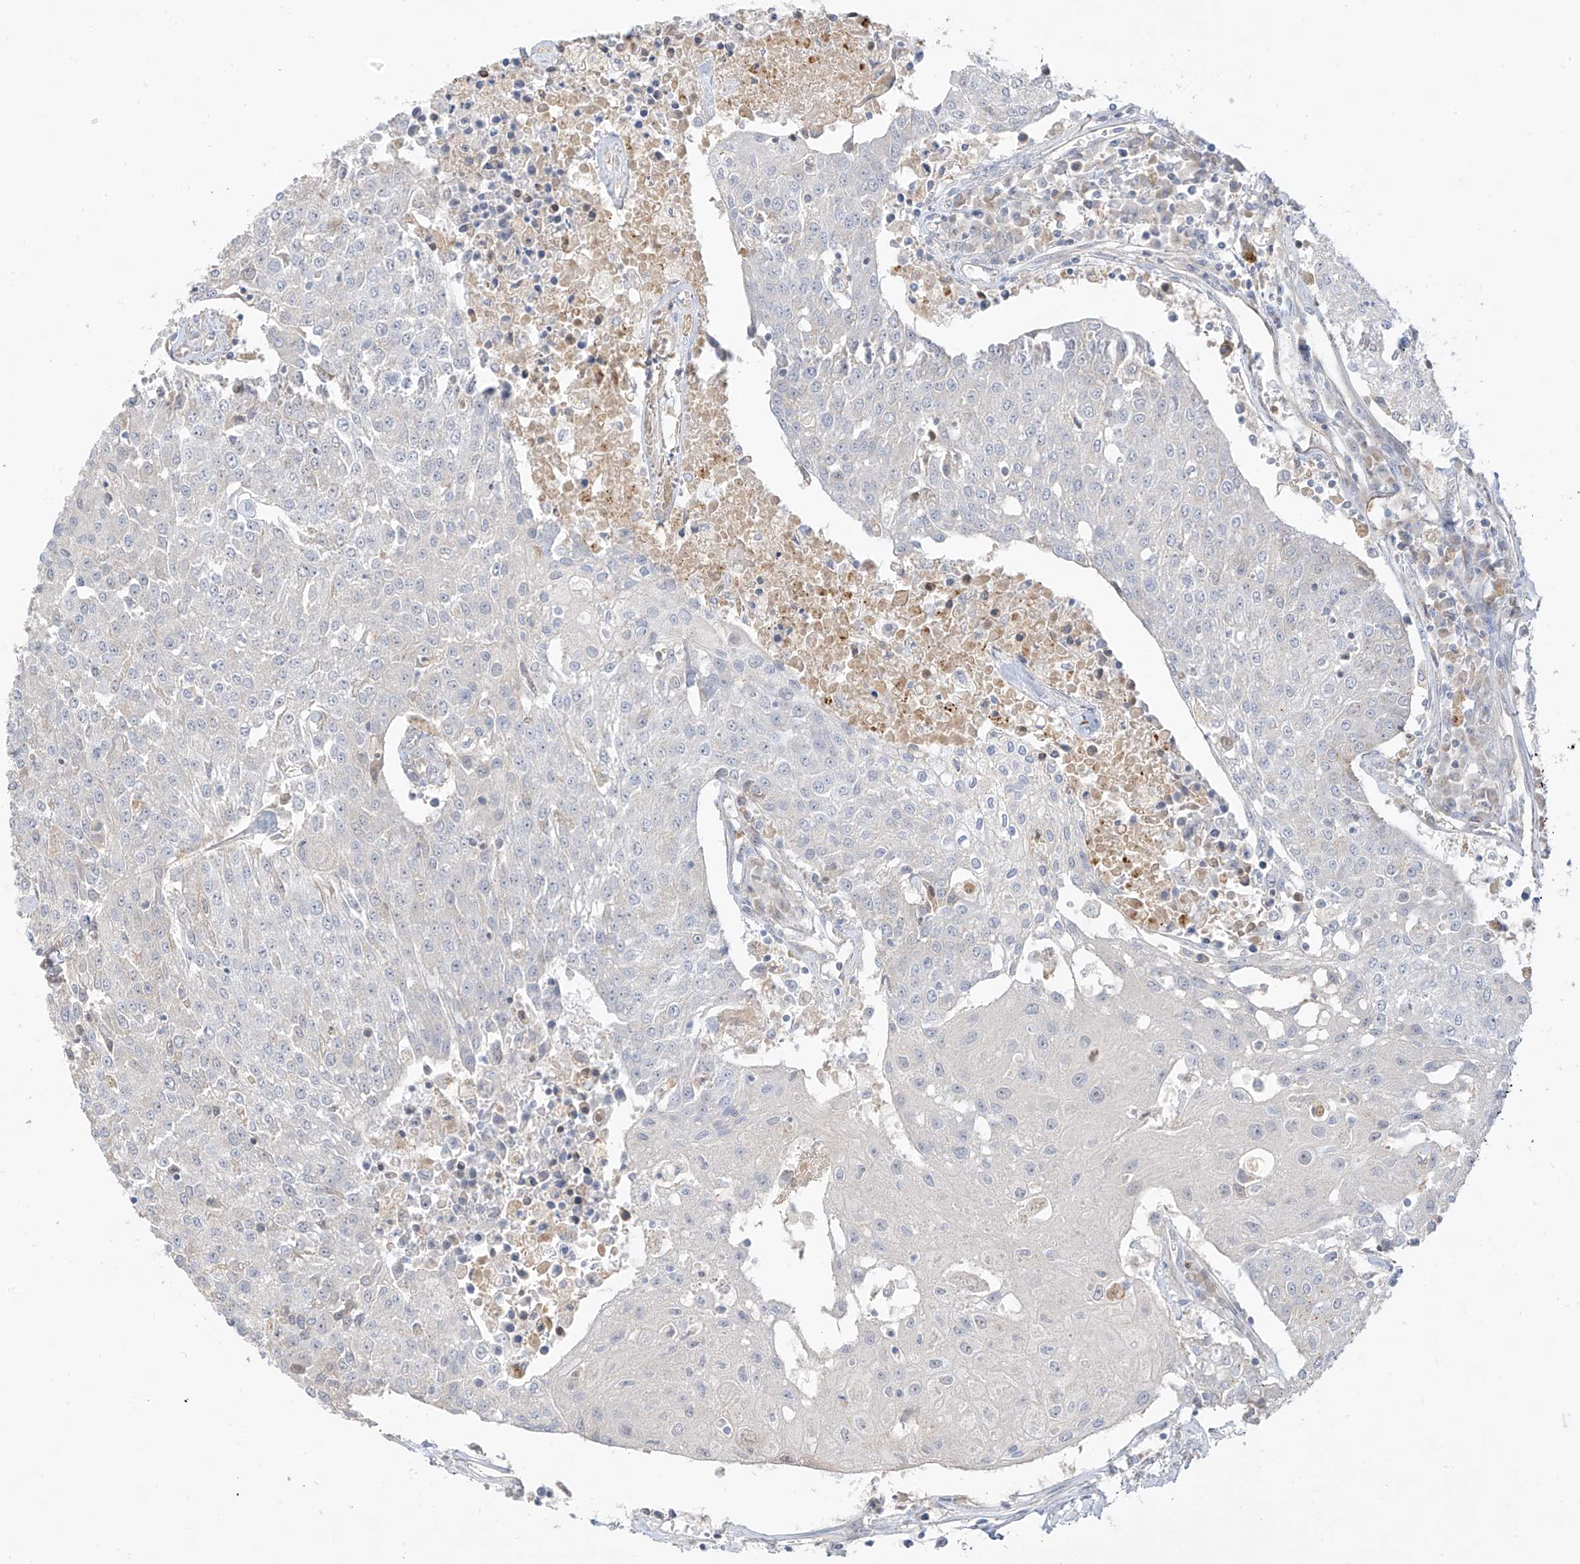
{"staining": {"intensity": "negative", "quantity": "none", "location": "none"}, "tissue": "urothelial cancer", "cell_type": "Tumor cells", "image_type": "cancer", "snomed": [{"axis": "morphology", "description": "Urothelial carcinoma, High grade"}, {"axis": "topography", "description": "Urinary bladder"}], "caption": "Immunohistochemistry of human urothelial carcinoma (high-grade) displays no staining in tumor cells. The staining was performed using DAB to visualize the protein expression in brown, while the nuclei were stained in blue with hematoxylin (Magnification: 20x).", "gene": "C2orf42", "patient": {"sex": "female", "age": 85}}